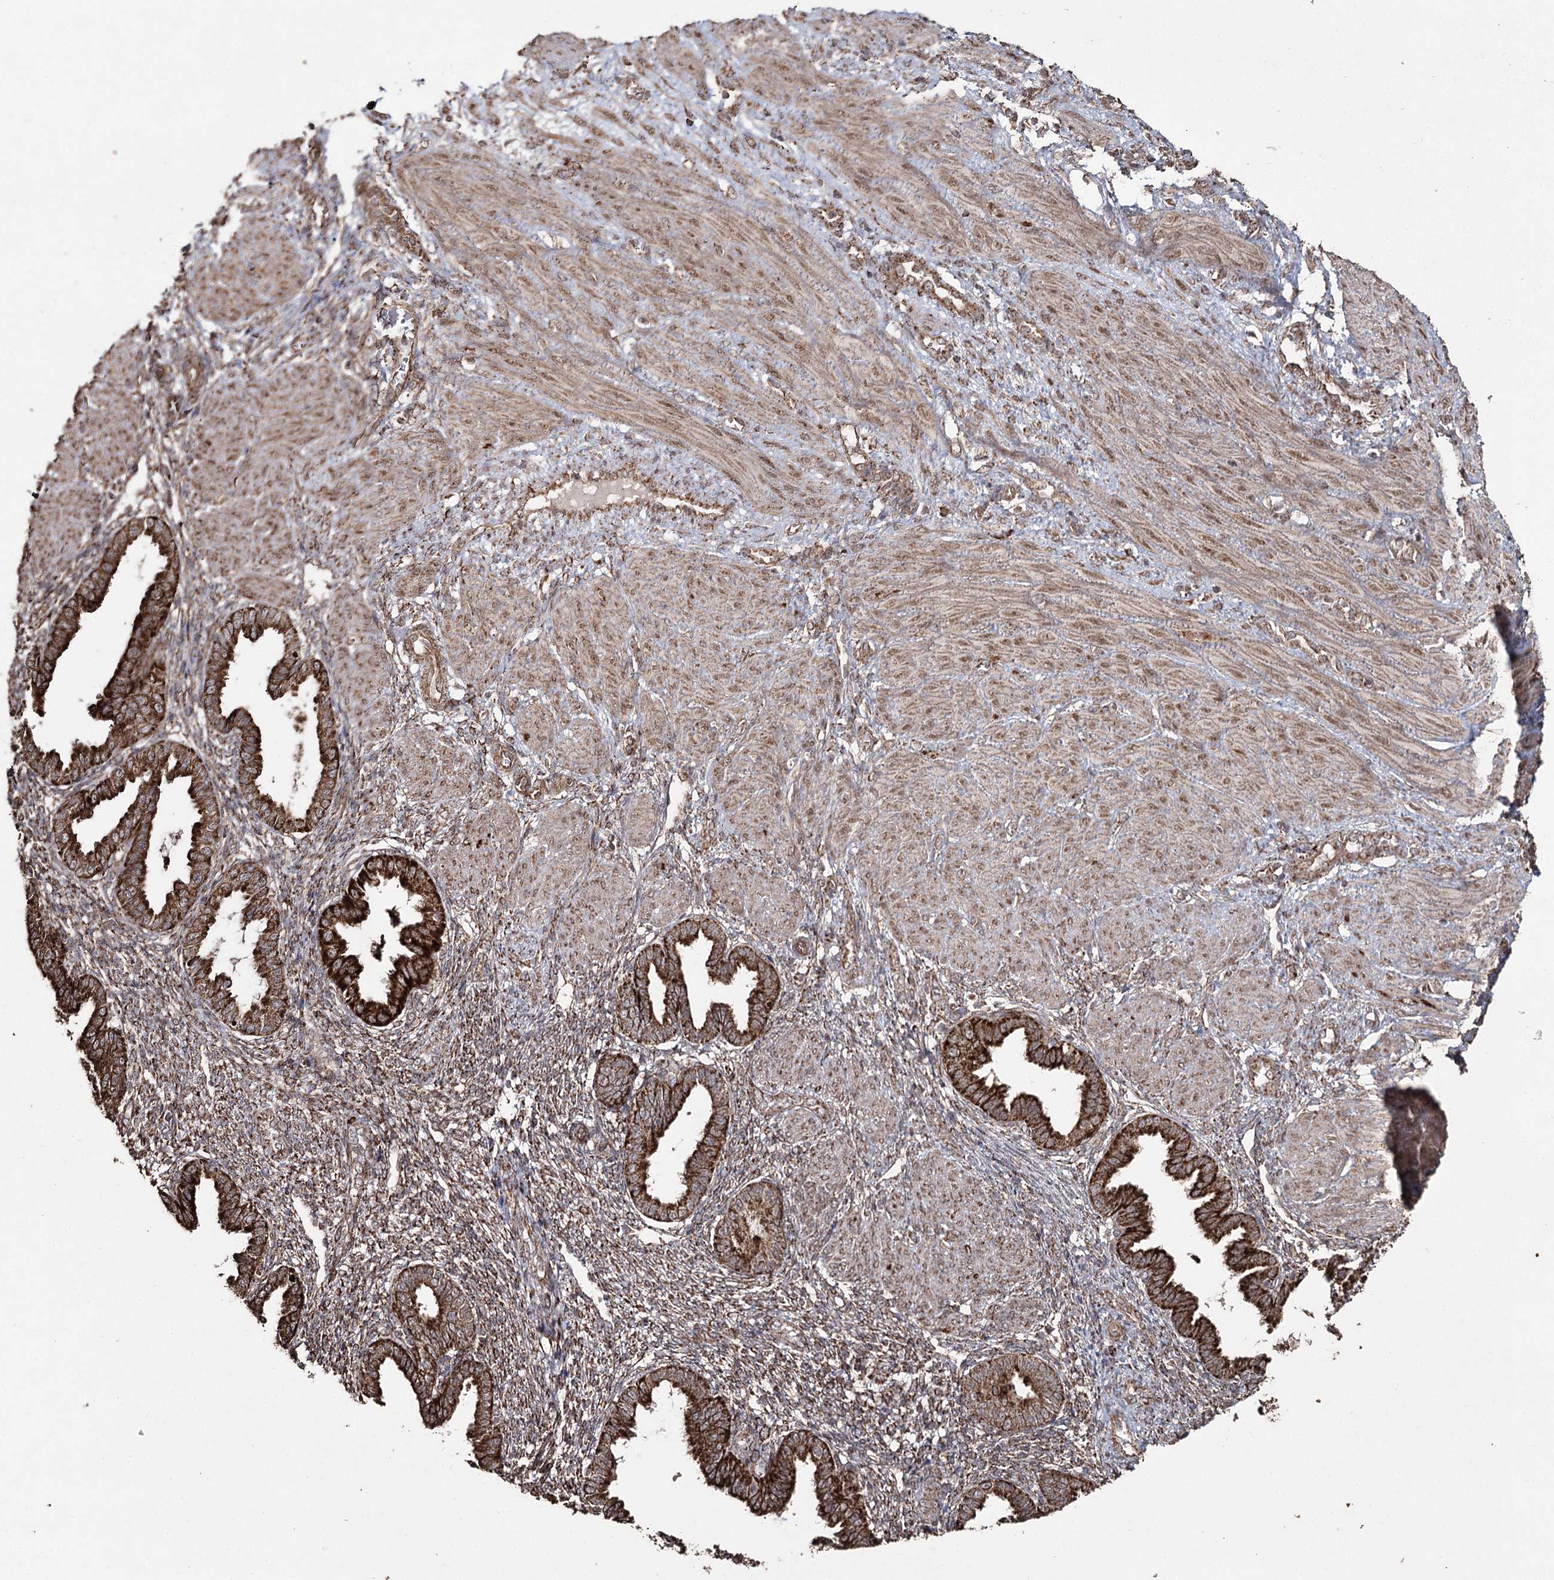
{"staining": {"intensity": "moderate", "quantity": ">75%", "location": "cytoplasmic/membranous"}, "tissue": "endometrium", "cell_type": "Cells in endometrial stroma", "image_type": "normal", "snomed": [{"axis": "morphology", "description": "Normal tissue, NOS"}, {"axis": "topography", "description": "Endometrium"}], "caption": "Immunohistochemistry (IHC) of benign human endometrium displays medium levels of moderate cytoplasmic/membranous staining in approximately >75% of cells in endometrial stroma.", "gene": "SLF2", "patient": {"sex": "female", "age": 33}}